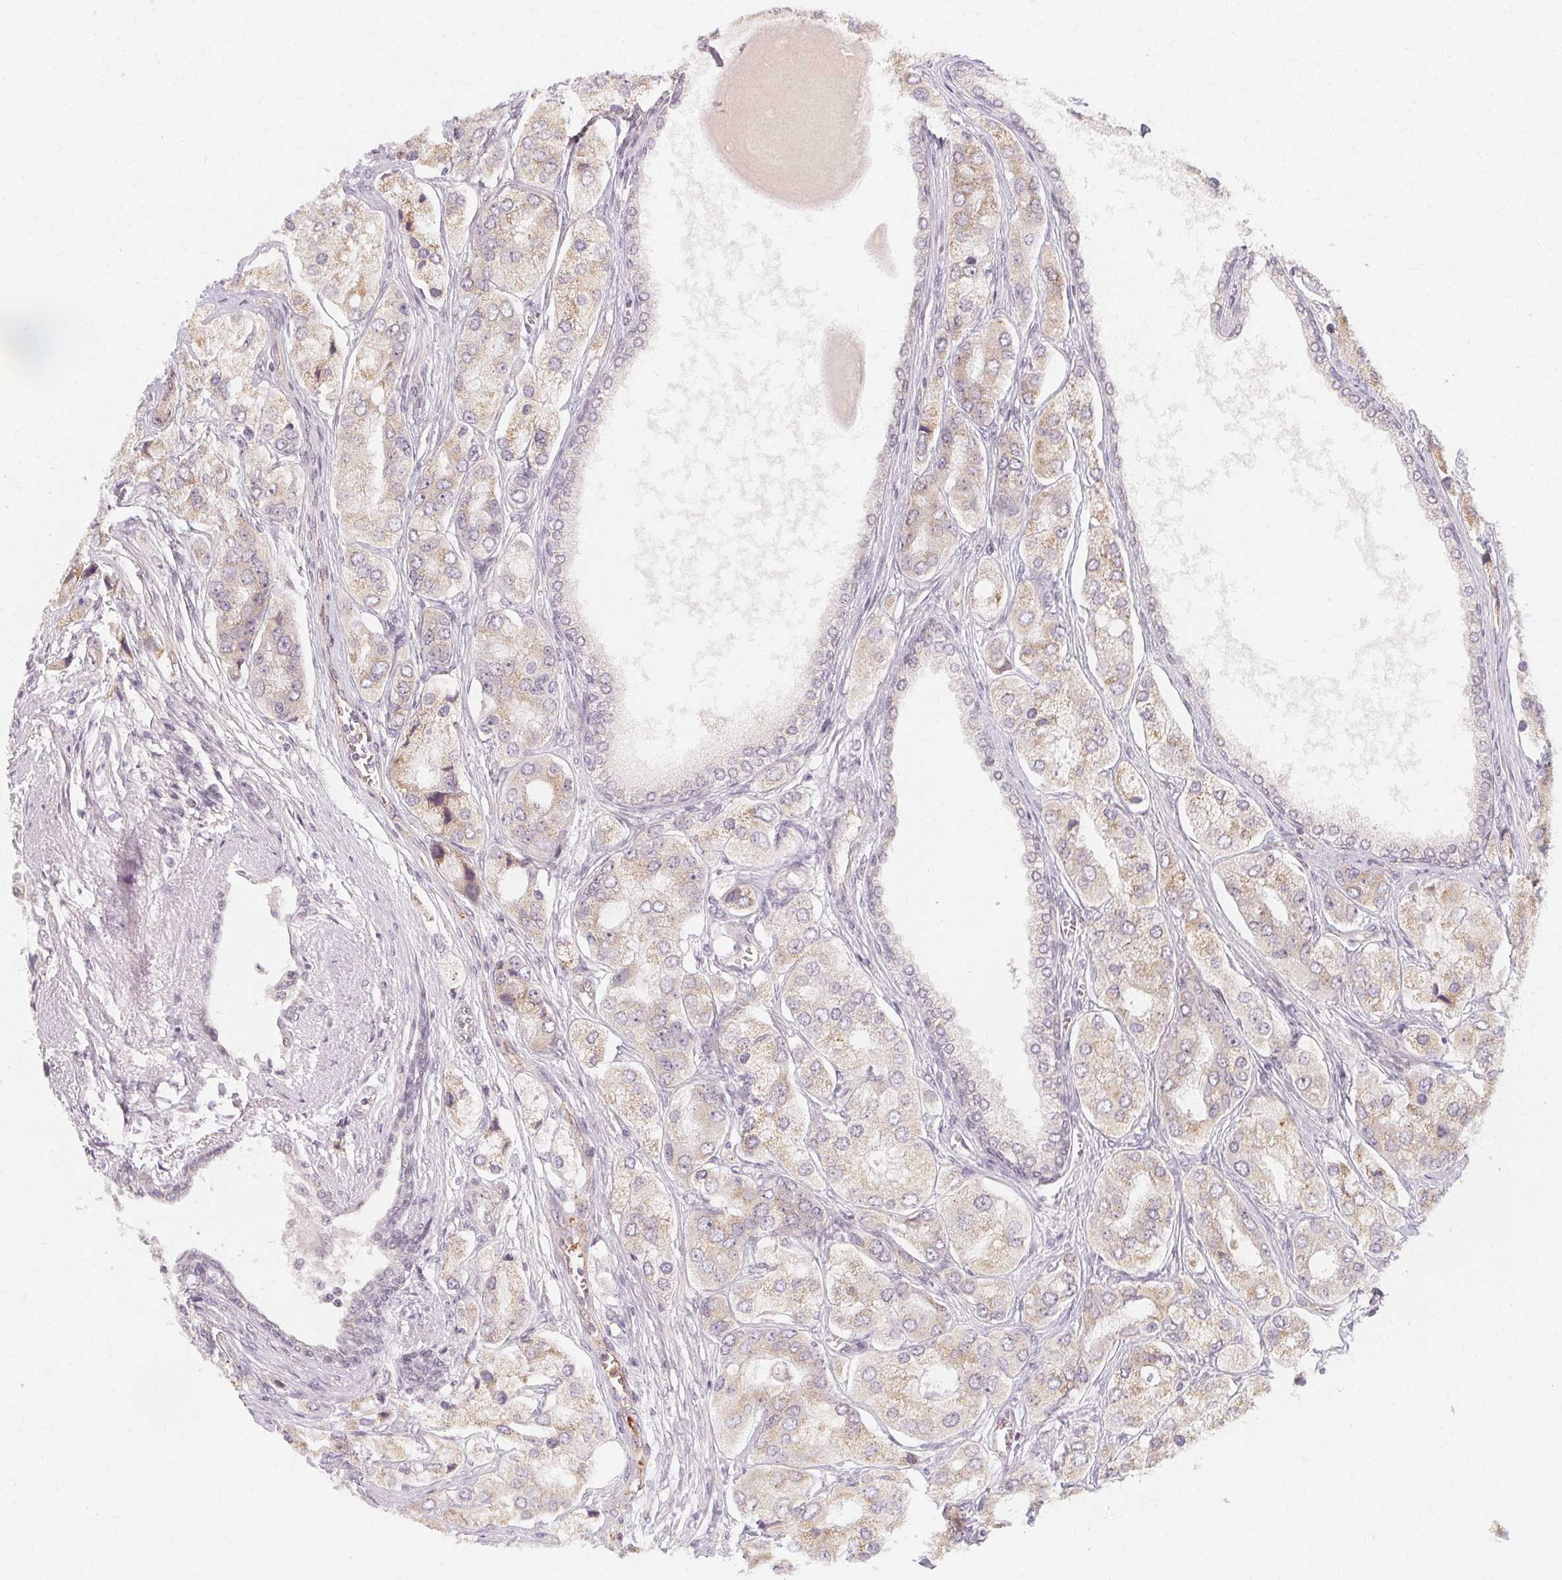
{"staining": {"intensity": "weak", "quantity": "25%-75%", "location": "cytoplasmic/membranous"}, "tissue": "prostate cancer", "cell_type": "Tumor cells", "image_type": "cancer", "snomed": [{"axis": "morphology", "description": "Adenocarcinoma, Low grade"}, {"axis": "topography", "description": "Prostate"}], "caption": "An image of prostate cancer (adenocarcinoma (low-grade)) stained for a protein shows weak cytoplasmic/membranous brown staining in tumor cells.", "gene": "CLCNKB", "patient": {"sex": "male", "age": 69}}